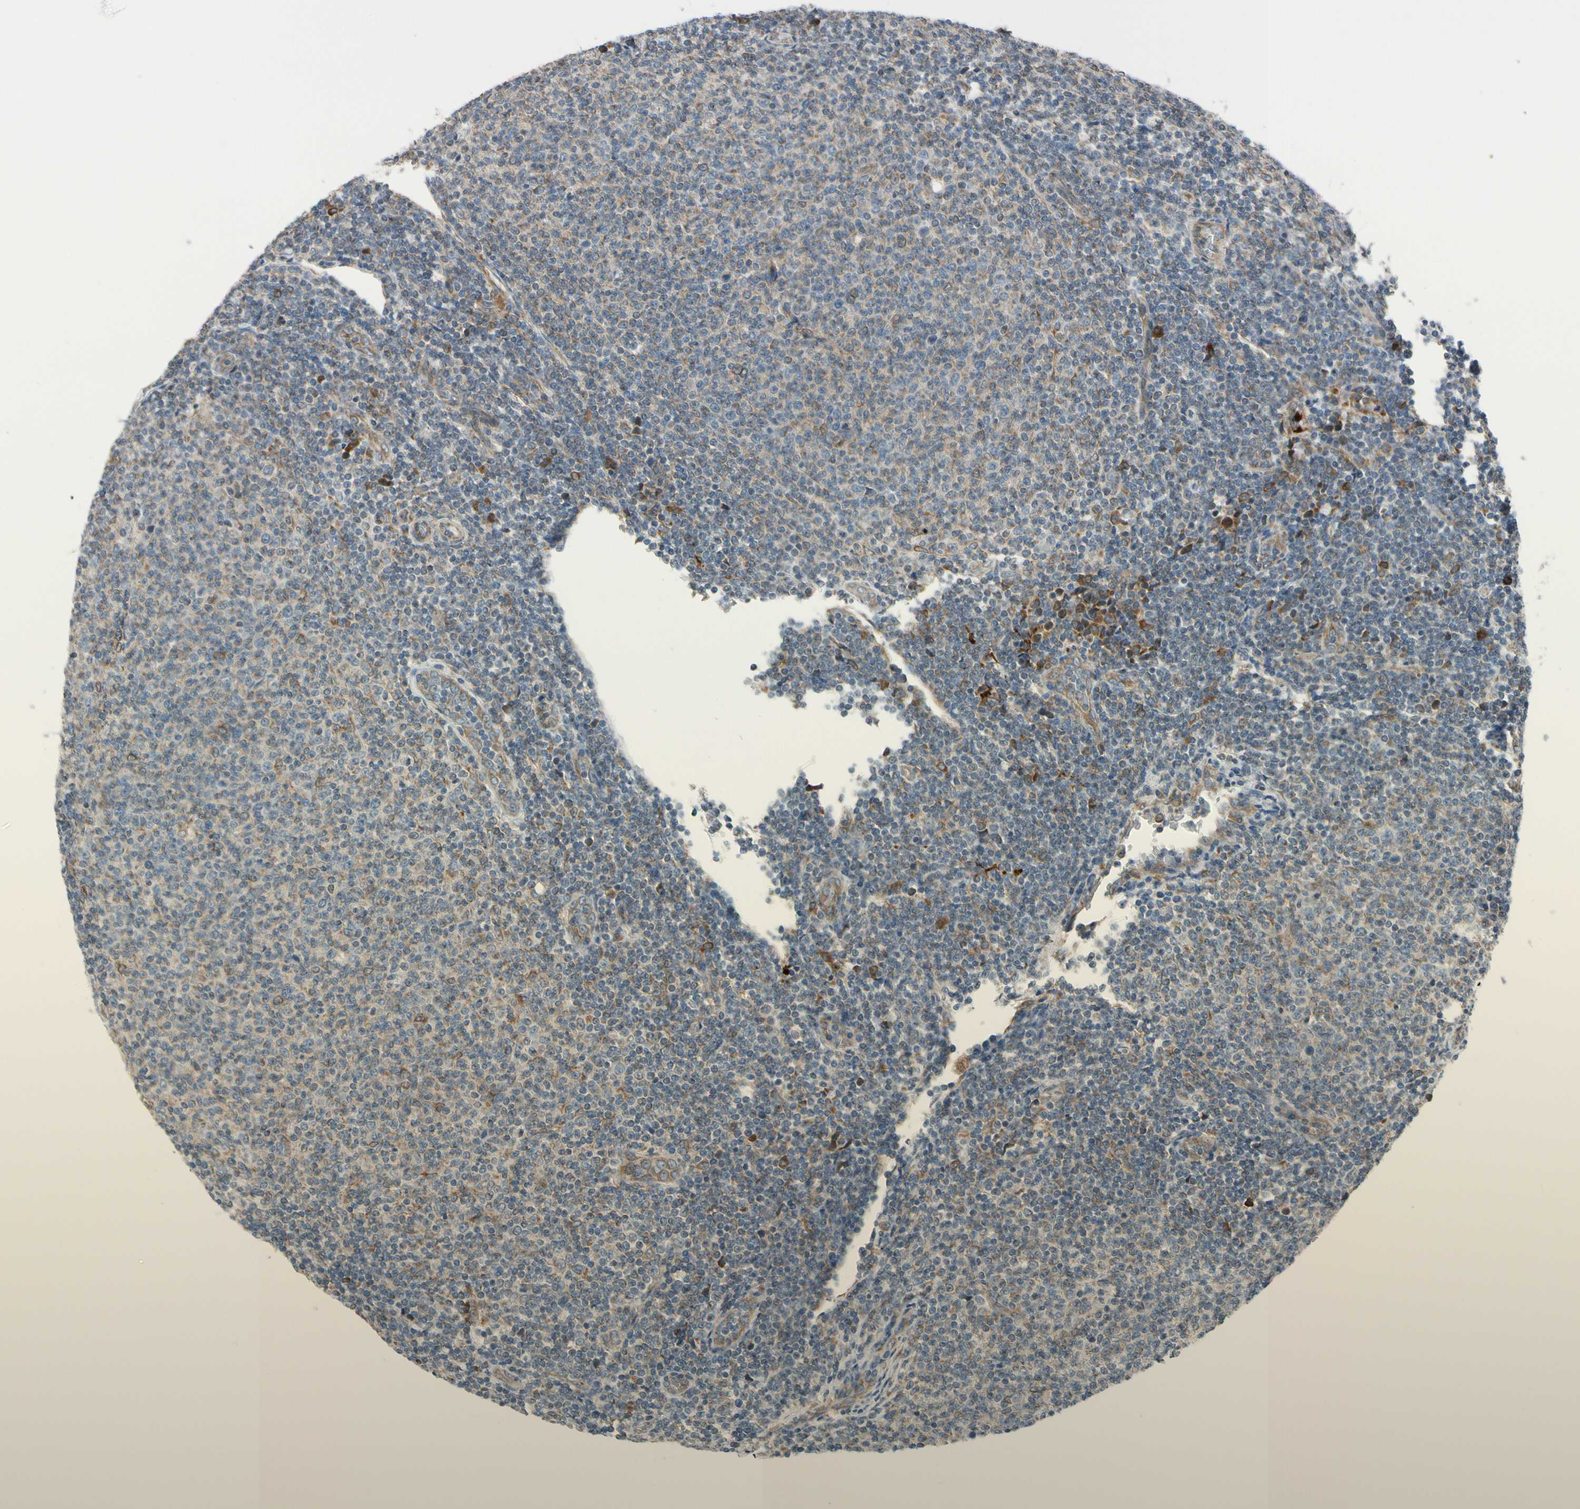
{"staining": {"intensity": "weak", "quantity": "<25%", "location": "cytoplasmic/membranous"}, "tissue": "lymphoma", "cell_type": "Tumor cells", "image_type": "cancer", "snomed": [{"axis": "morphology", "description": "Malignant lymphoma, non-Hodgkin's type, Low grade"}, {"axis": "topography", "description": "Lymph node"}], "caption": "Immunohistochemistry of human malignant lymphoma, non-Hodgkin's type (low-grade) exhibits no positivity in tumor cells. Brightfield microscopy of immunohistochemistry stained with DAB (brown) and hematoxylin (blue), captured at high magnification.", "gene": "CLCC1", "patient": {"sex": "male", "age": 66}}